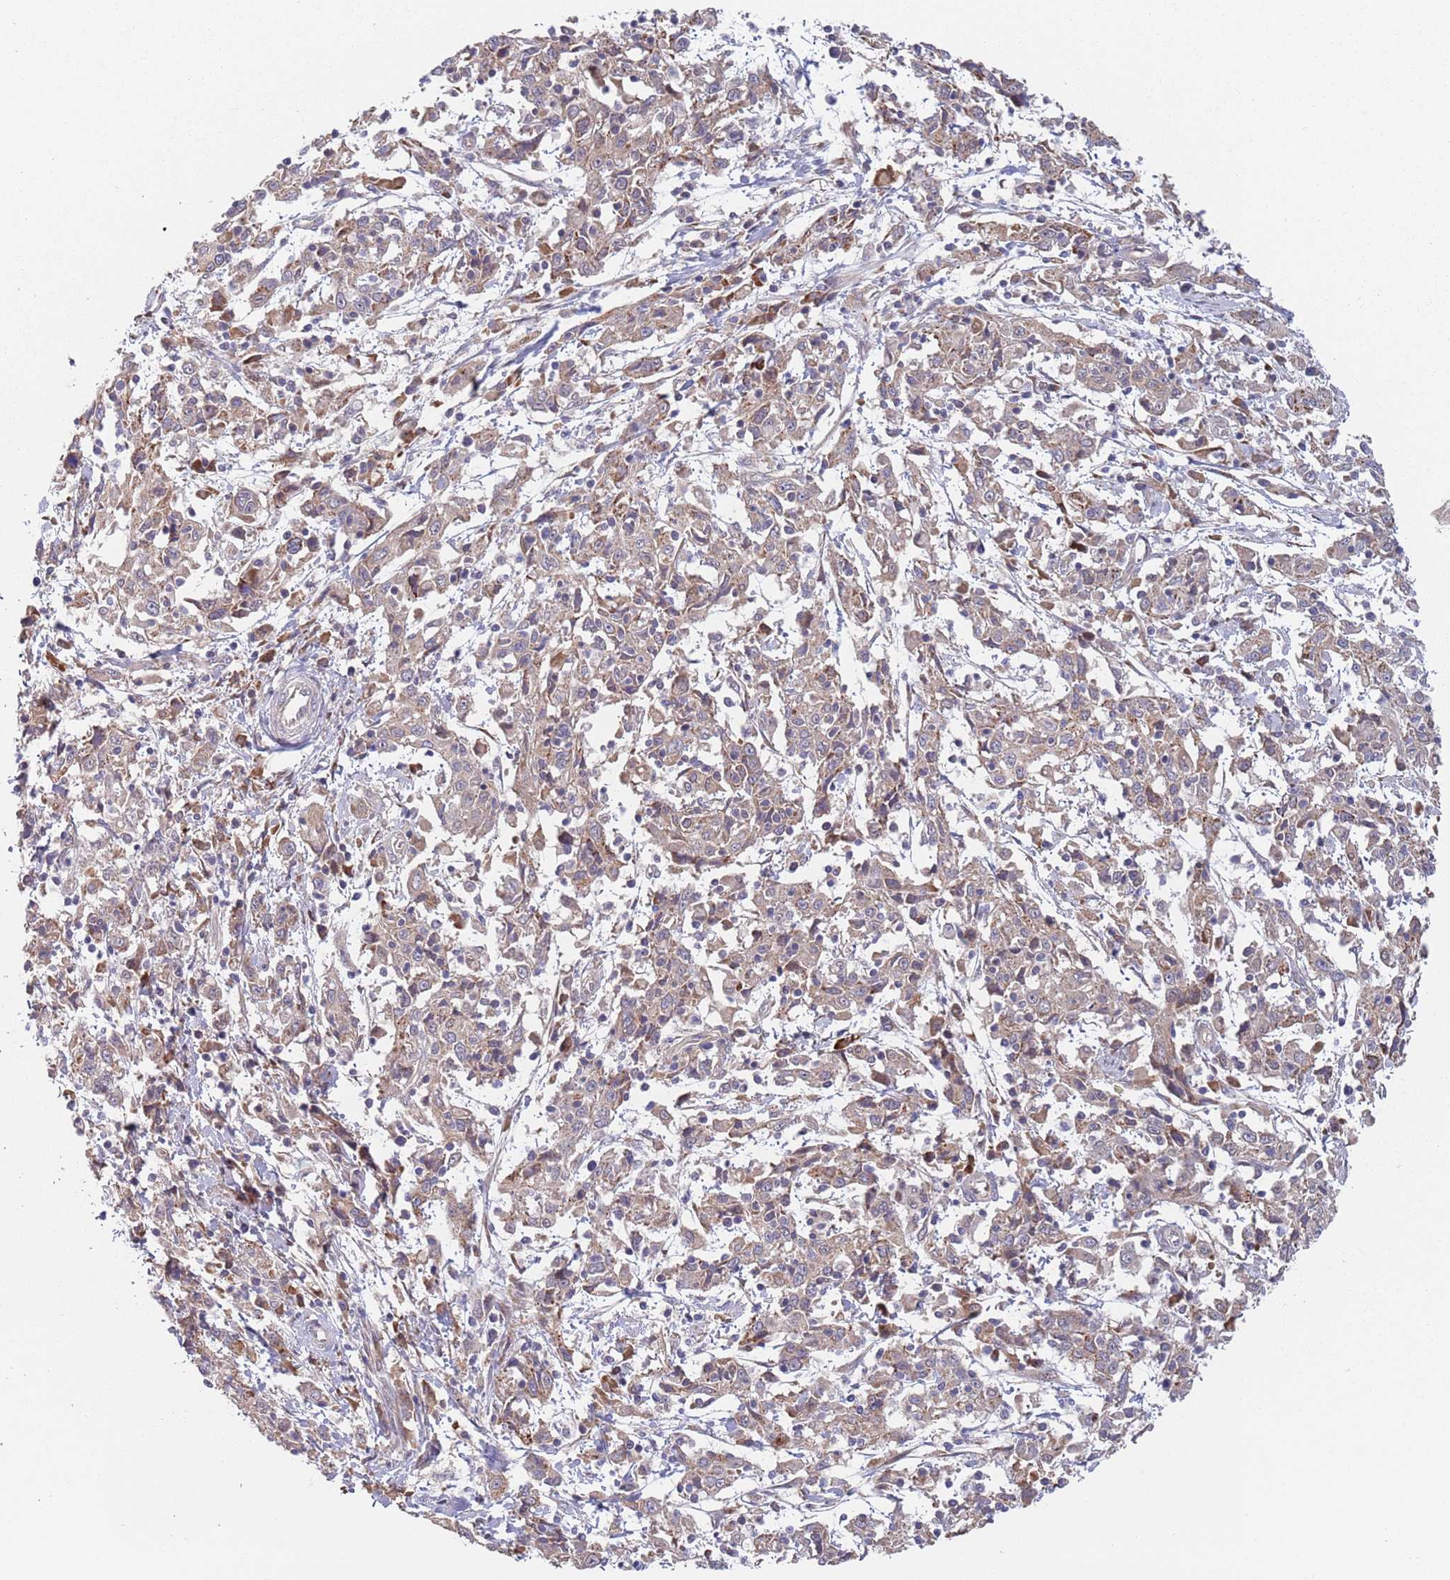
{"staining": {"intensity": "weak", "quantity": ">75%", "location": "cytoplasmic/membranous"}, "tissue": "cervical cancer", "cell_type": "Tumor cells", "image_type": "cancer", "snomed": [{"axis": "morphology", "description": "Squamous cell carcinoma, NOS"}, {"axis": "topography", "description": "Cervix"}], "caption": "Protein expression analysis of squamous cell carcinoma (cervical) displays weak cytoplasmic/membranous positivity in approximately >75% of tumor cells.", "gene": "ZNF140", "patient": {"sex": "female", "age": 46}}